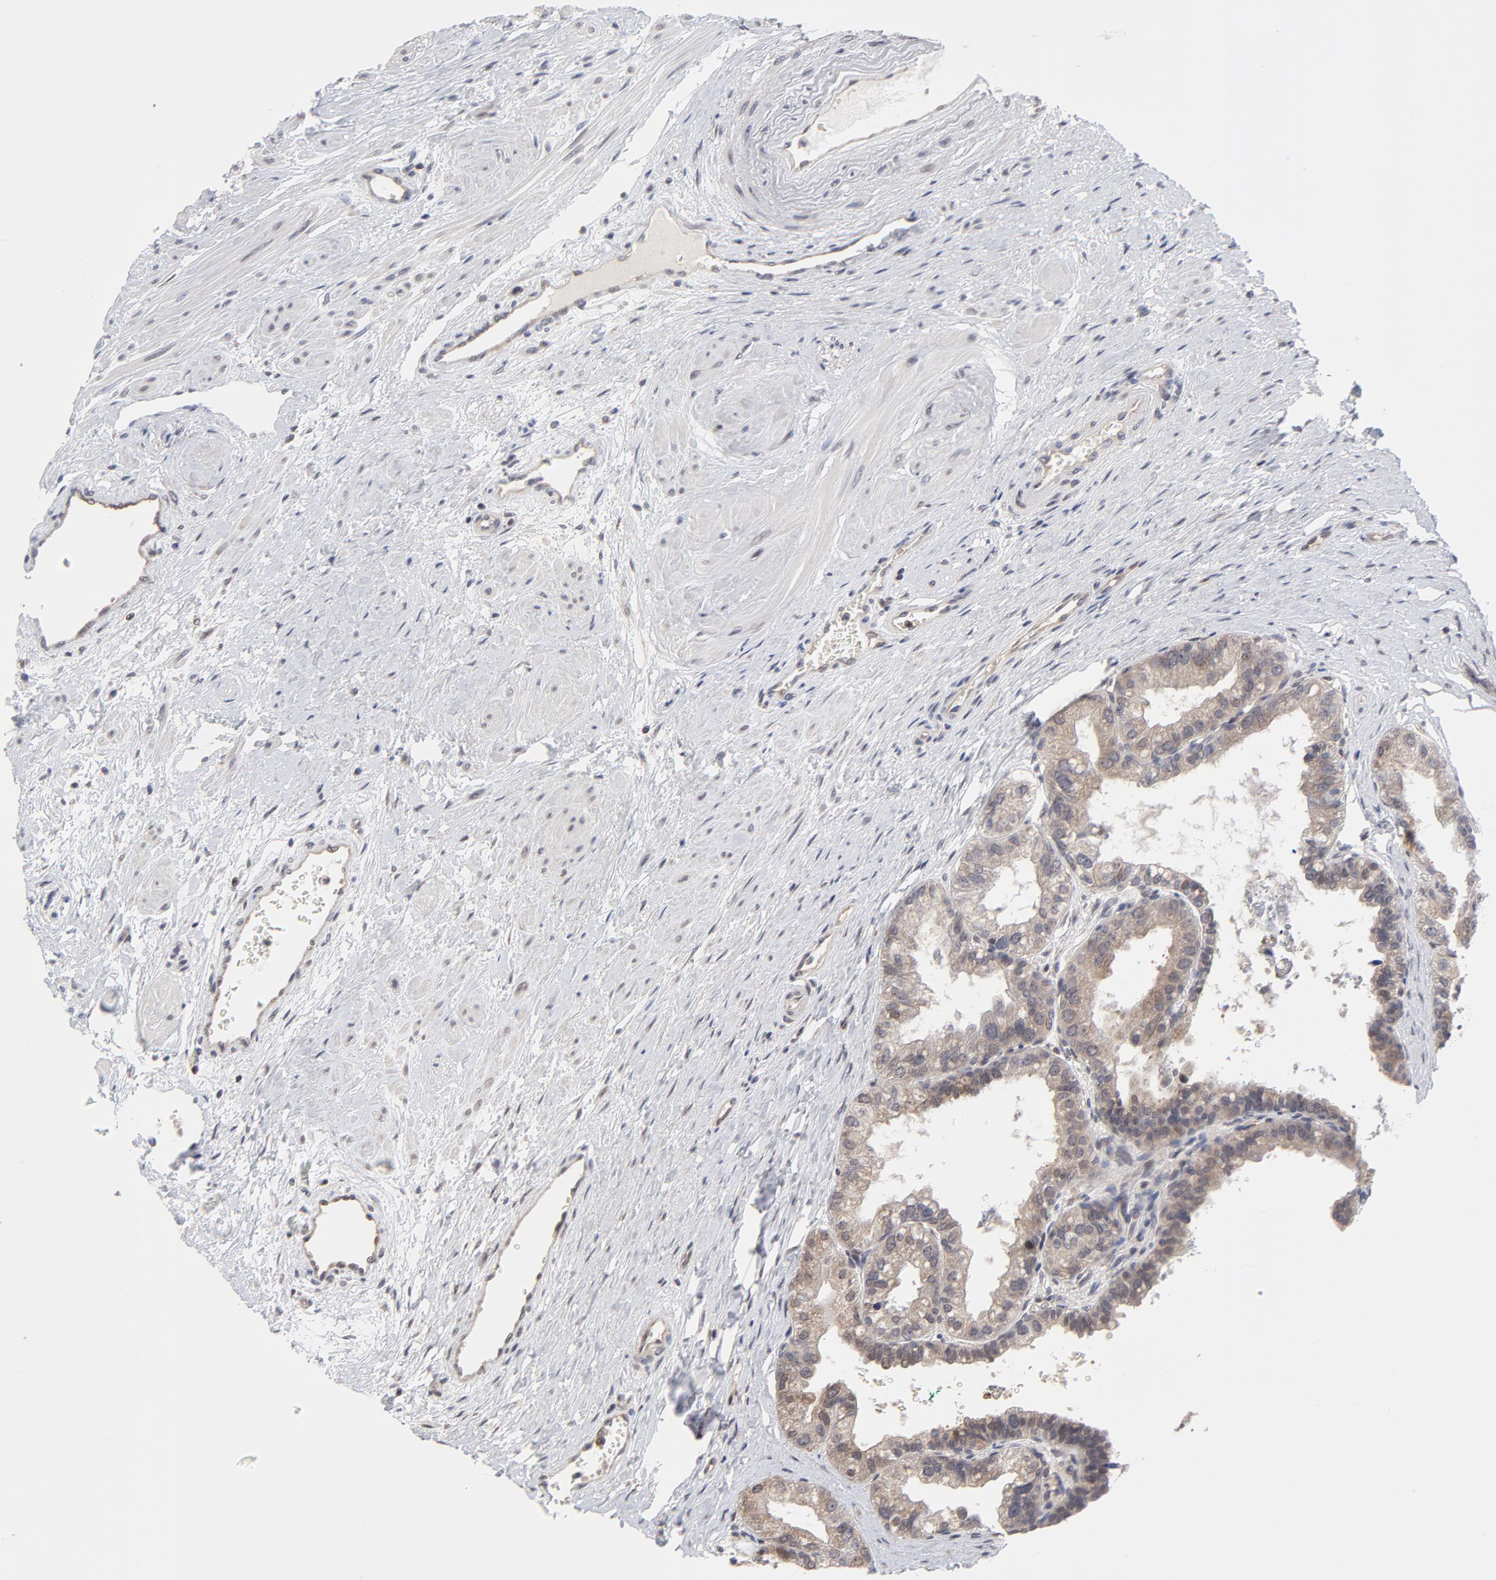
{"staining": {"intensity": "weak", "quantity": ">75%", "location": "cytoplasmic/membranous"}, "tissue": "prostate", "cell_type": "Glandular cells", "image_type": "normal", "snomed": [{"axis": "morphology", "description": "Normal tissue, NOS"}, {"axis": "topography", "description": "Prostate"}], "caption": "IHC photomicrograph of normal human prostate stained for a protein (brown), which exhibits low levels of weak cytoplasmic/membranous positivity in approximately >75% of glandular cells.", "gene": "ZNF157", "patient": {"sex": "male", "age": 60}}